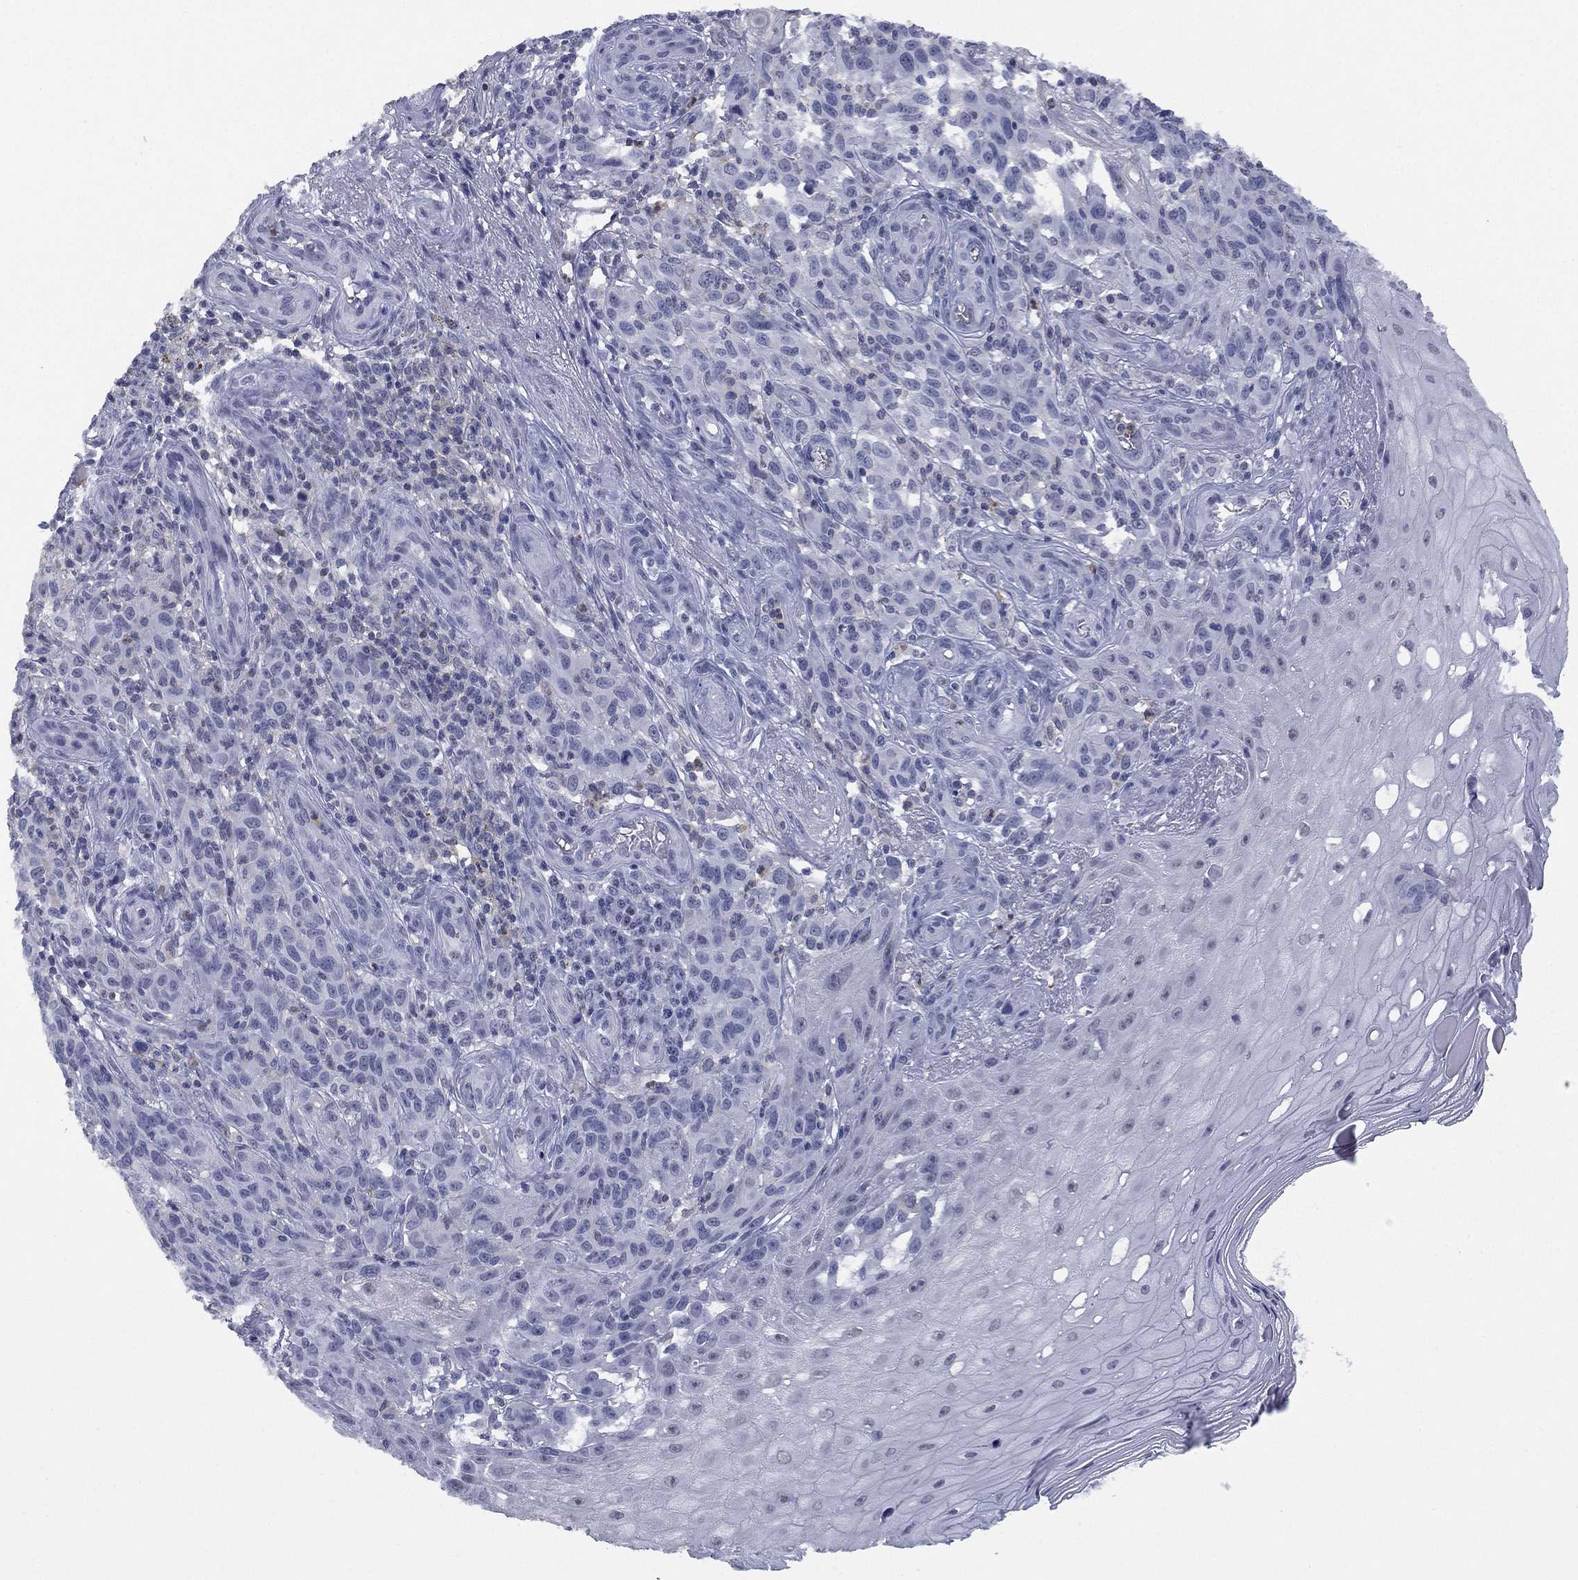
{"staining": {"intensity": "negative", "quantity": "none", "location": "none"}, "tissue": "melanoma", "cell_type": "Tumor cells", "image_type": "cancer", "snomed": [{"axis": "morphology", "description": "Malignant melanoma, NOS"}, {"axis": "topography", "description": "Skin"}], "caption": "Immunohistochemical staining of melanoma exhibits no significant expression in tumor cells.", "gene": "ZNF711", "patient": {"sex": "female", "age": 53}}